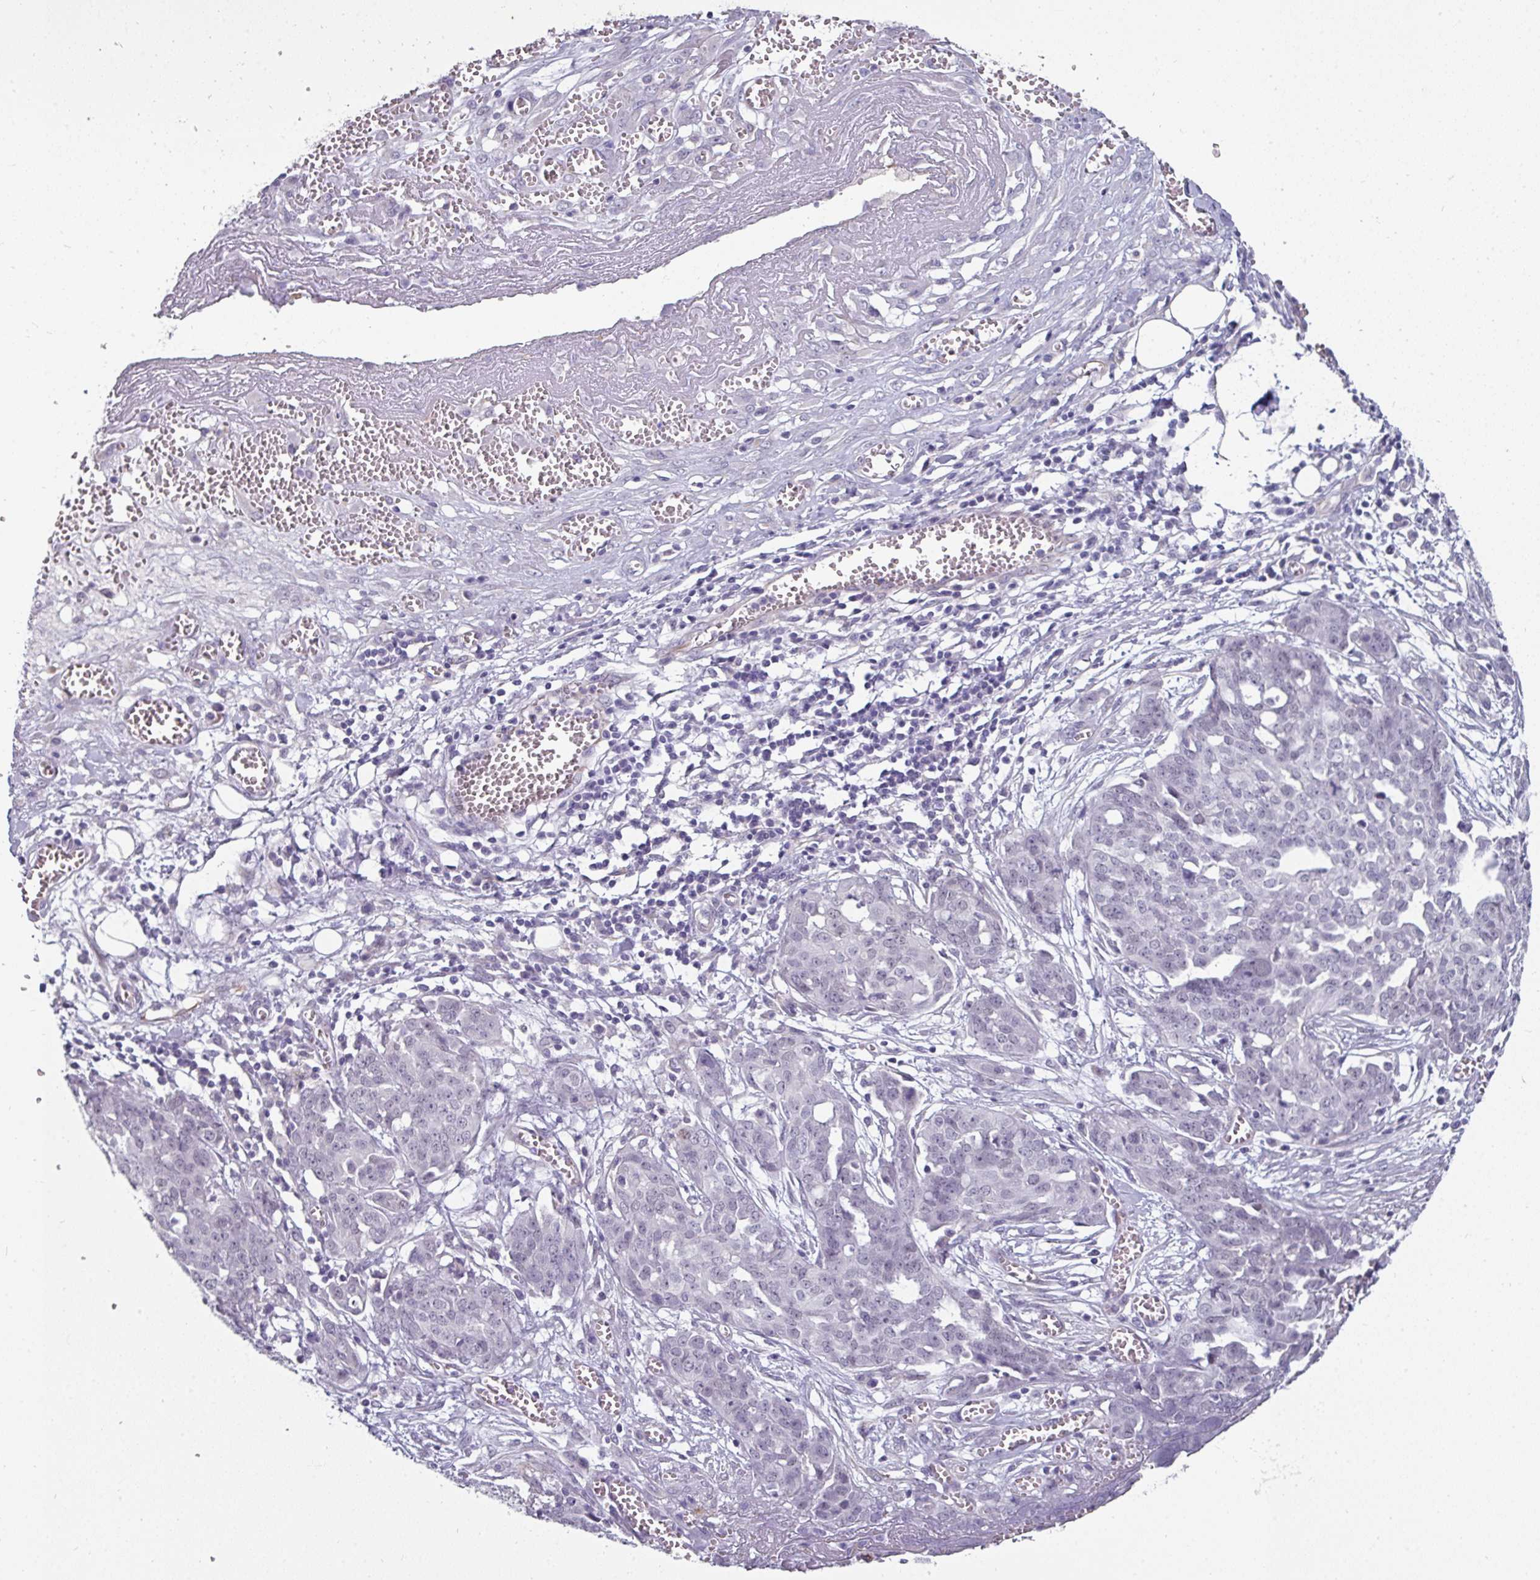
{"staining": {"intensity": "negative", "quantity": "none", "location": "none"}, "tissue": "ovarian cancer", "cell_type": "Tumor cells", "image_type": "cancer", "snomed": [{"axis": "morphology", "description": "Cystadenocarcinoma, serous, NOS"}, {"axis": "topography", "description": "Soft tissue"}, {"axis": "topography", "description": "Ovary"}], "caption": "This is an immunohistochemistry (IHC) micrograph of human ovarian cancer. There is no staining in tumor cells.", "gene": "EYA3", "patient": {"sex": "female", "age": 57}}